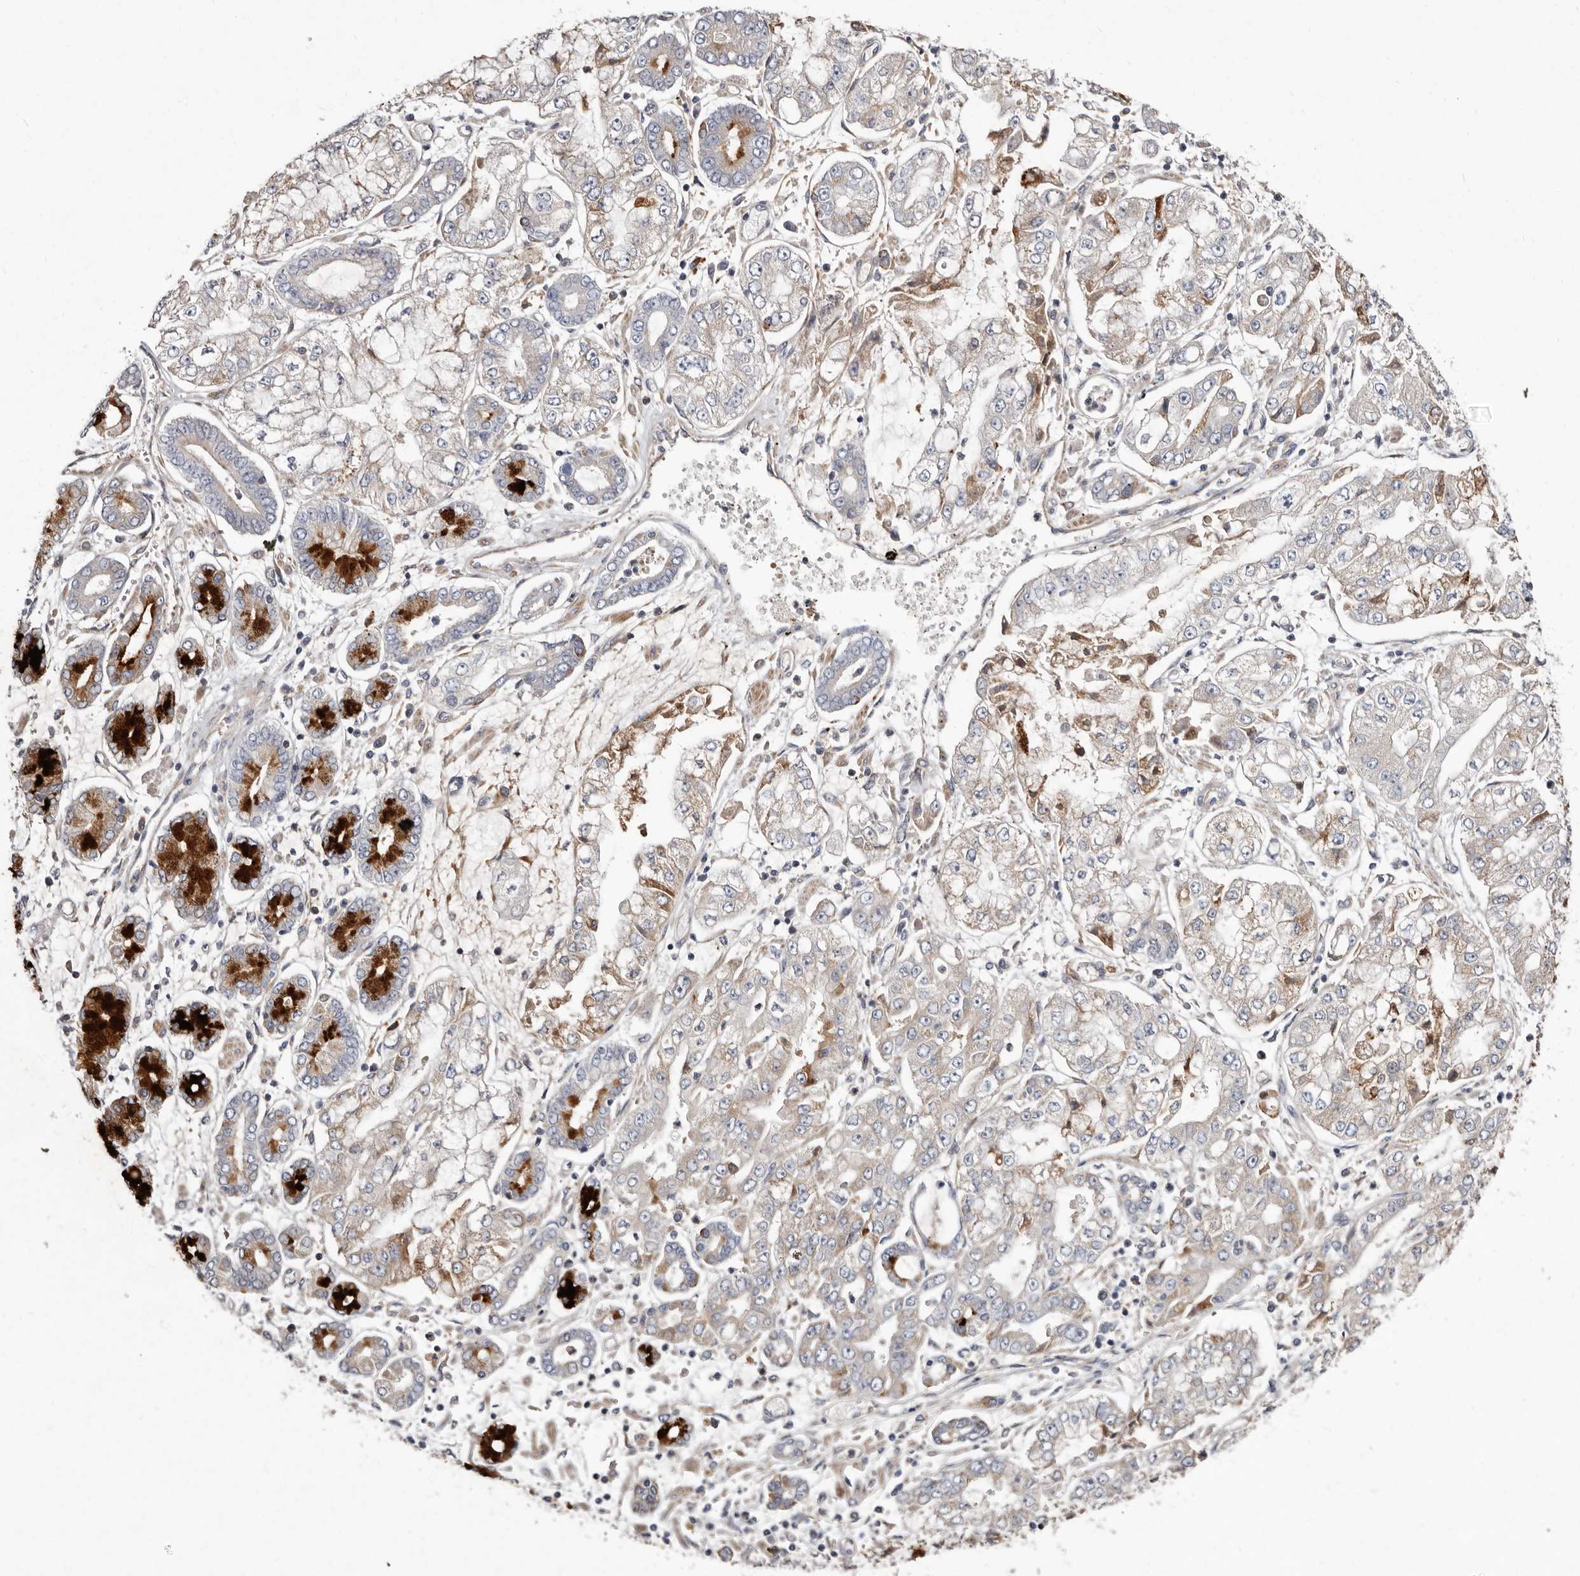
{"staining": {"intensity": "strong", "quantity": "25%-75%", "location": "cytoplasmic/membranous"}, "tissue": "stomach cancer", "cell_type": "Tumor cells", "image_type": "cancer", "snomed": [{"axis": "morphology", "description": "Adenocarcinoma, NOS"}, {"axis": "topography", "description": "Stomach"}], "caption": "Tumor cells demonstrate high levels of strong cytoplasmic/membranous expression in approximately 25%-75% of cells in stomach adenocarcinoma.", "gene": "ASIC5", "patient": {"sex": "male", "age": 76}}